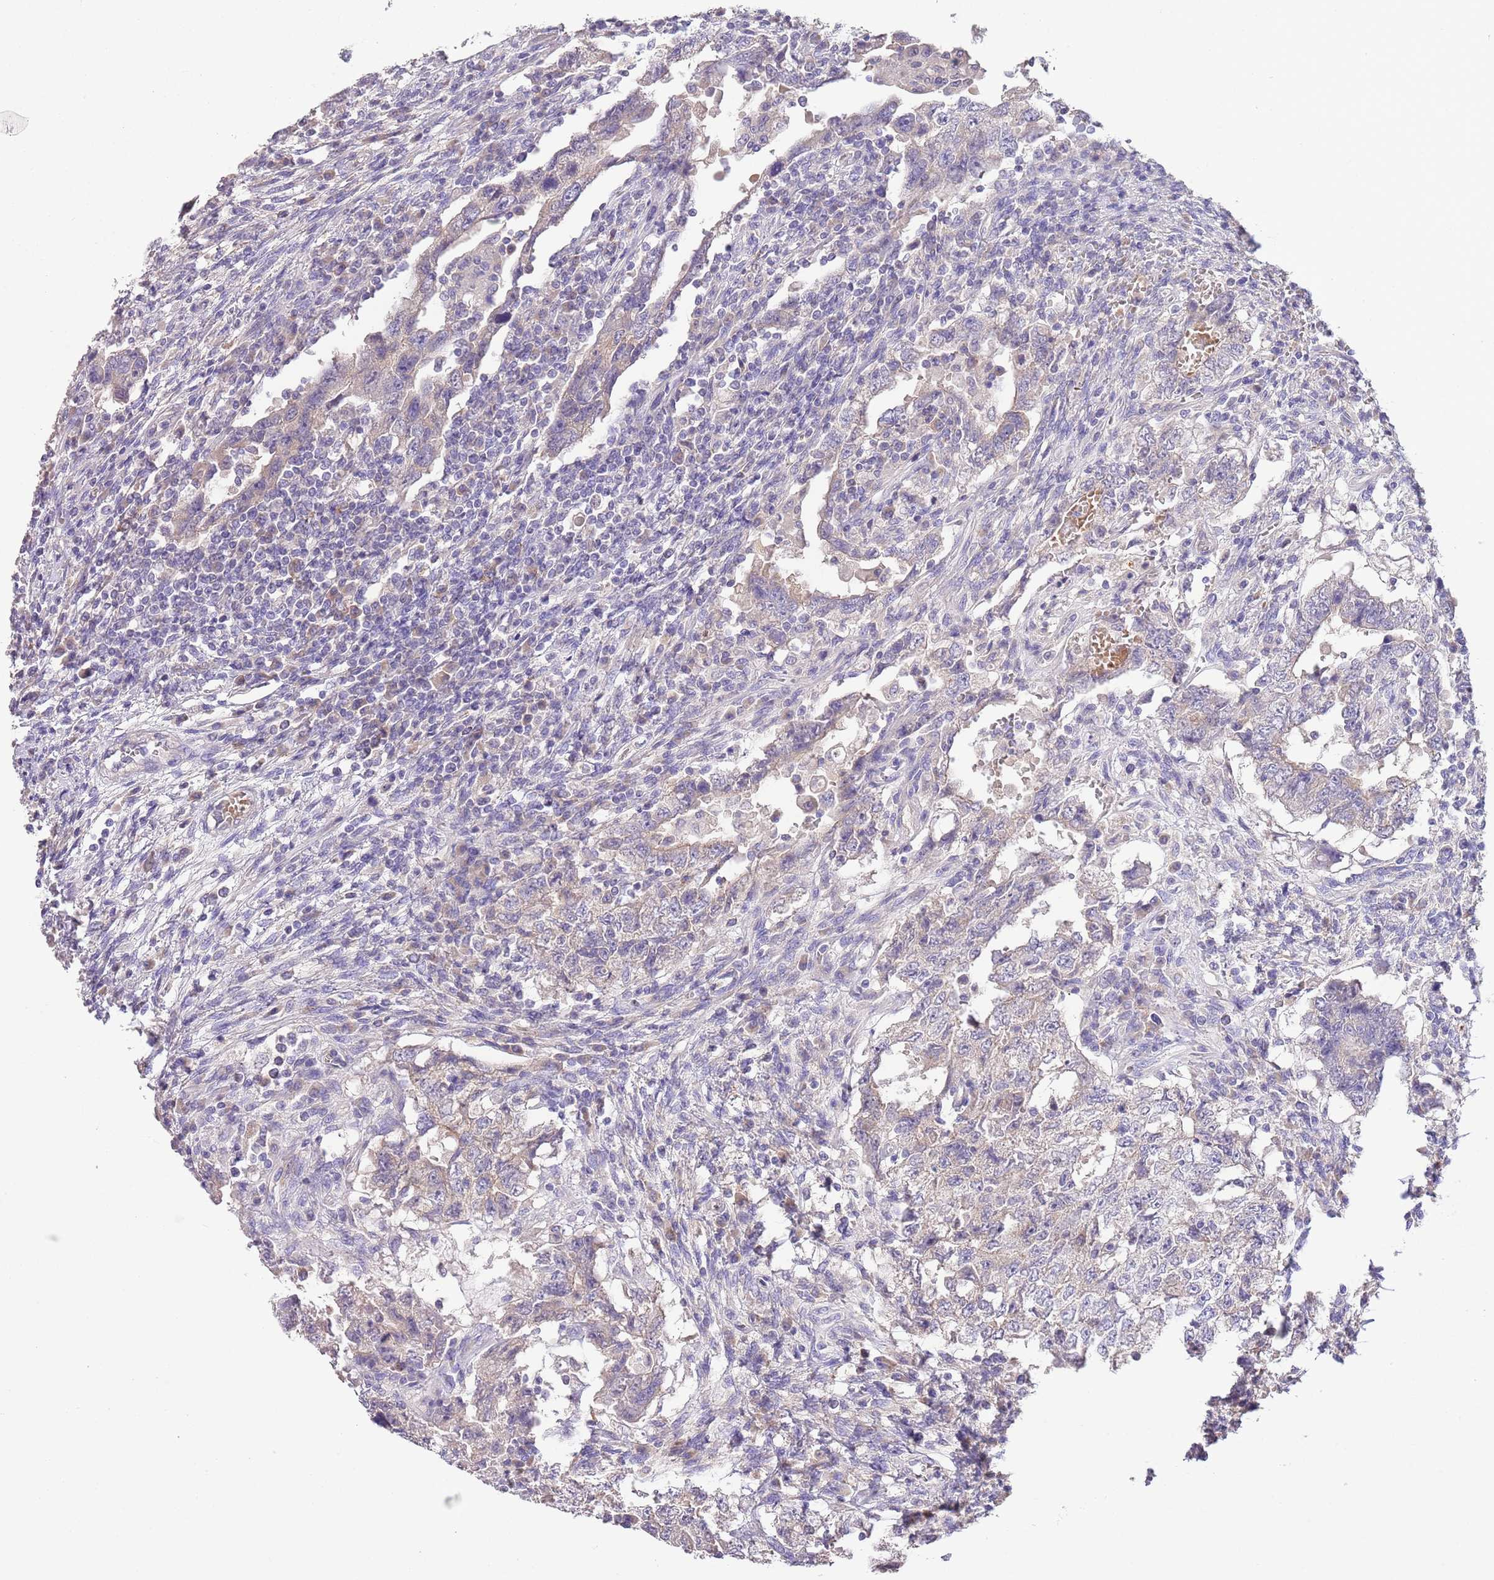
{"staining": {"intensity": "weak", "quantity": "<25%", "location": "cytoplasmic/membranous"}, "tissue": "testis cancer", "cell_type": "Tumor cells", "image_type": "cancer", "snomed": [{"axis": "morphology", "description": "Carcinoma, Embryonal, NOS"}, {"axis": "topography", "description": "Testis"}], "caption": "The micrograph reveals no significant staining in tumor cells of embryonal carcinoma (testis).", "gene": "ZNF658", "patient": {"sex": "male", "age": 26}}